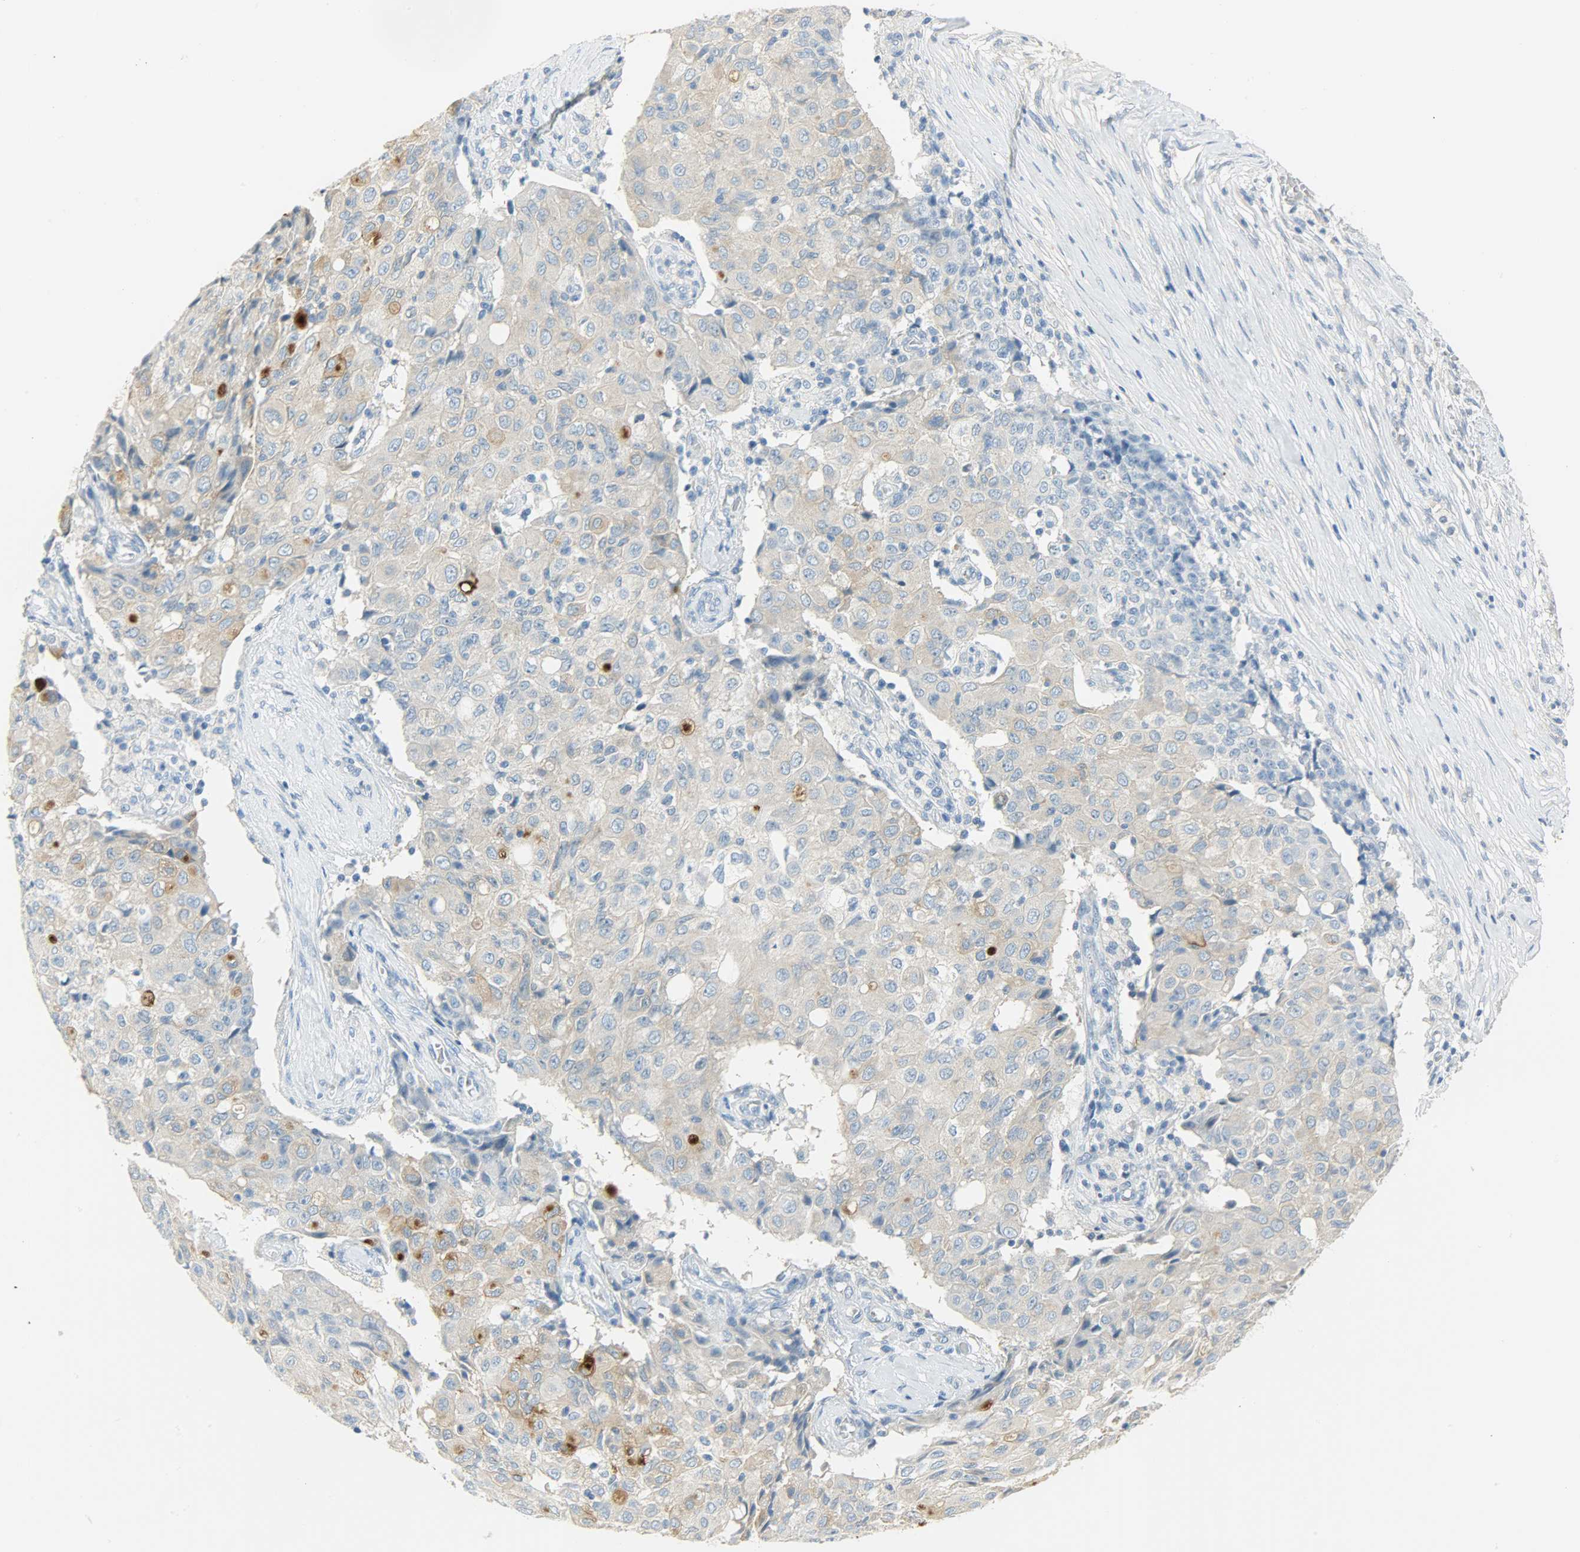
{"staining": {"intensity": "moderate", "quantity": "25%-75%", "location": "cytoplasmic/membranous"}, "tissue": "ovarian cancer", "cell_type": "Tumor cells", "image_type": "cancer", "snomed": [{"axis": "morphology", "description": "Carcinoma, endometroid"}, {"axis": "topography", "description": "Ovary"}], "caption": "A high-resolution image shows IHC staining of ovarian cancer, which exhibits moderate cytoplasmic/membranous expression in approximately 25%-75% of tumor cells.", "gene": "PROM1", "patient": {"sex": "female", "age": 42}}